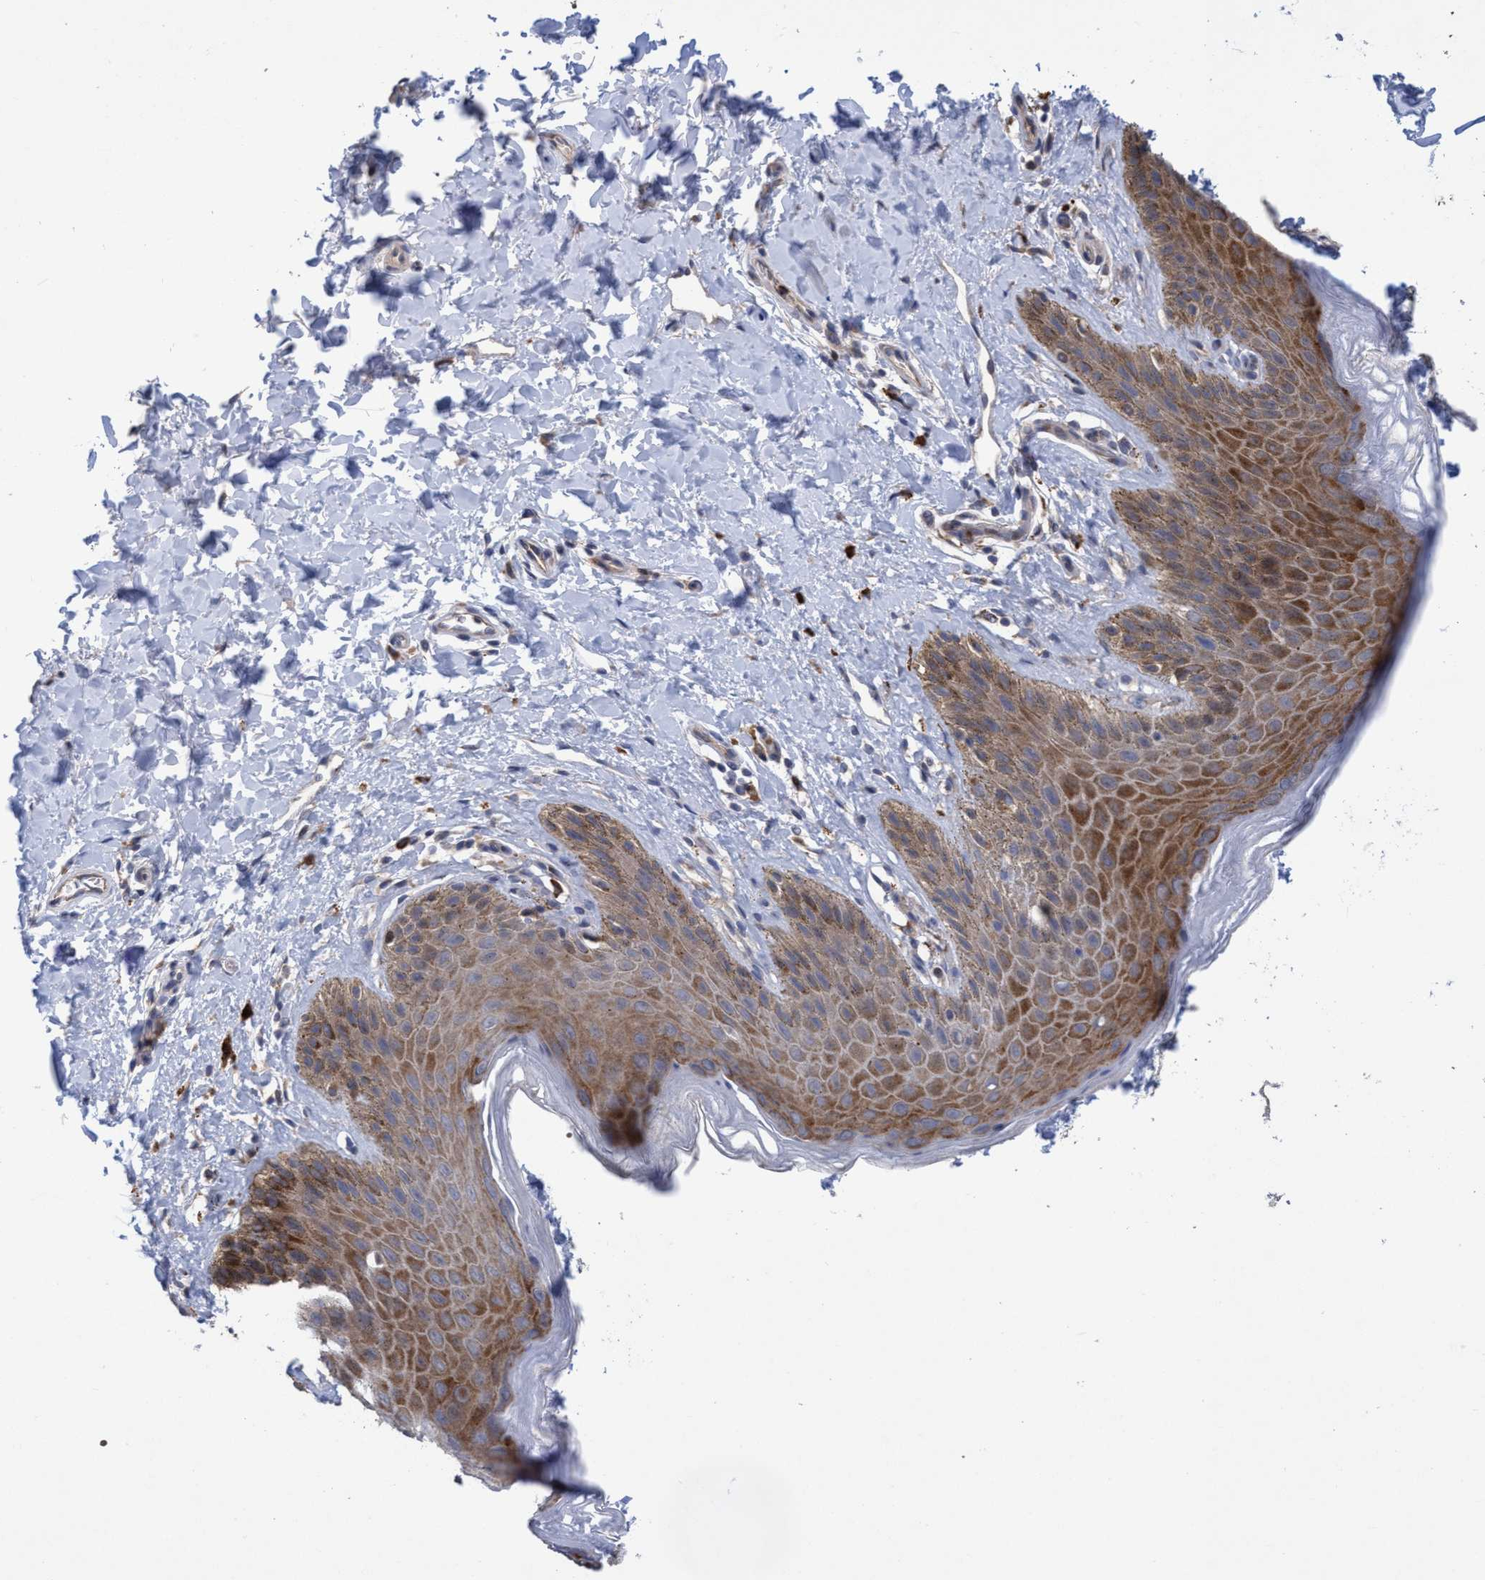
{"staining": {"intensity": "moderate", "quantity": ">75%", "location": "cytoplasmic/membranous"}, "tissue": "skin", "cell_type": "Epidermal cells", "image_type": "normal", "snomed": [{"axis": "morphology", "description": "Normal tissue, NOS"}, {"axis": "topography", "description": "Anal"}, {"axis": "topography", "description": "Peripheral nerve tissue"}], "caption": "This micrograph exhibits immunohistochemistry (IHC) staining of normal human skin, with medium moderate cytoplasmic/membranous expression in about >75% of epidermal cells.", "gene": "SEMA4D", "patient": {"sex": "male", "age": 44}}